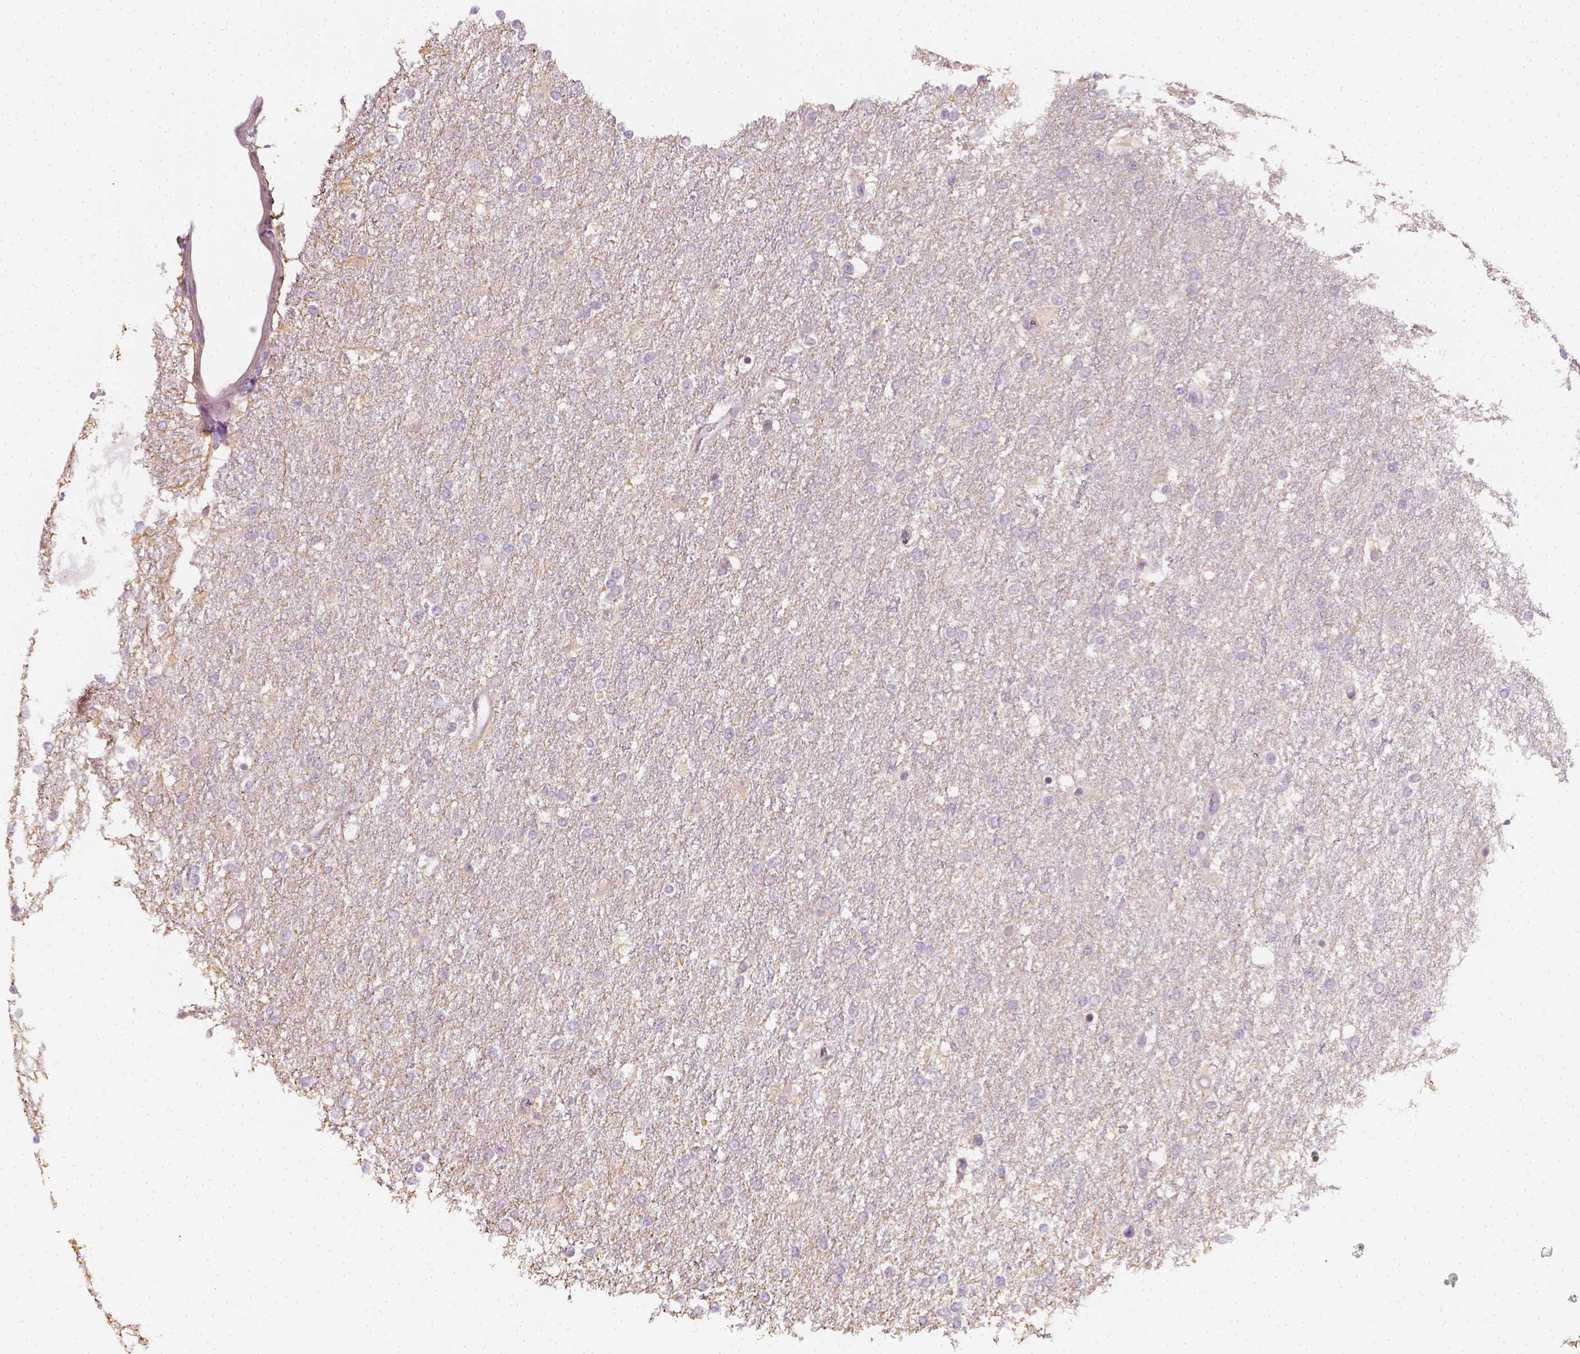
{"staining": {"intensity": "negative", "quantity": "none", "location": "none"}, "tissue": "glioma", "cell_type": "Tumor cells", "image_type": "cancer", "snomed": [{"axis": "morphology", "description": "Glioma, malignant, High grade"}, {"axis": "topography", "description": "Brain"}], "caption": "IHC photomicrograph of neoplastic tissue: human glioma stained with DAB displays no significant protein expression in tumor cells.", "gene": "EPHB1", "patient": {"sex": "female", "age": 61}}